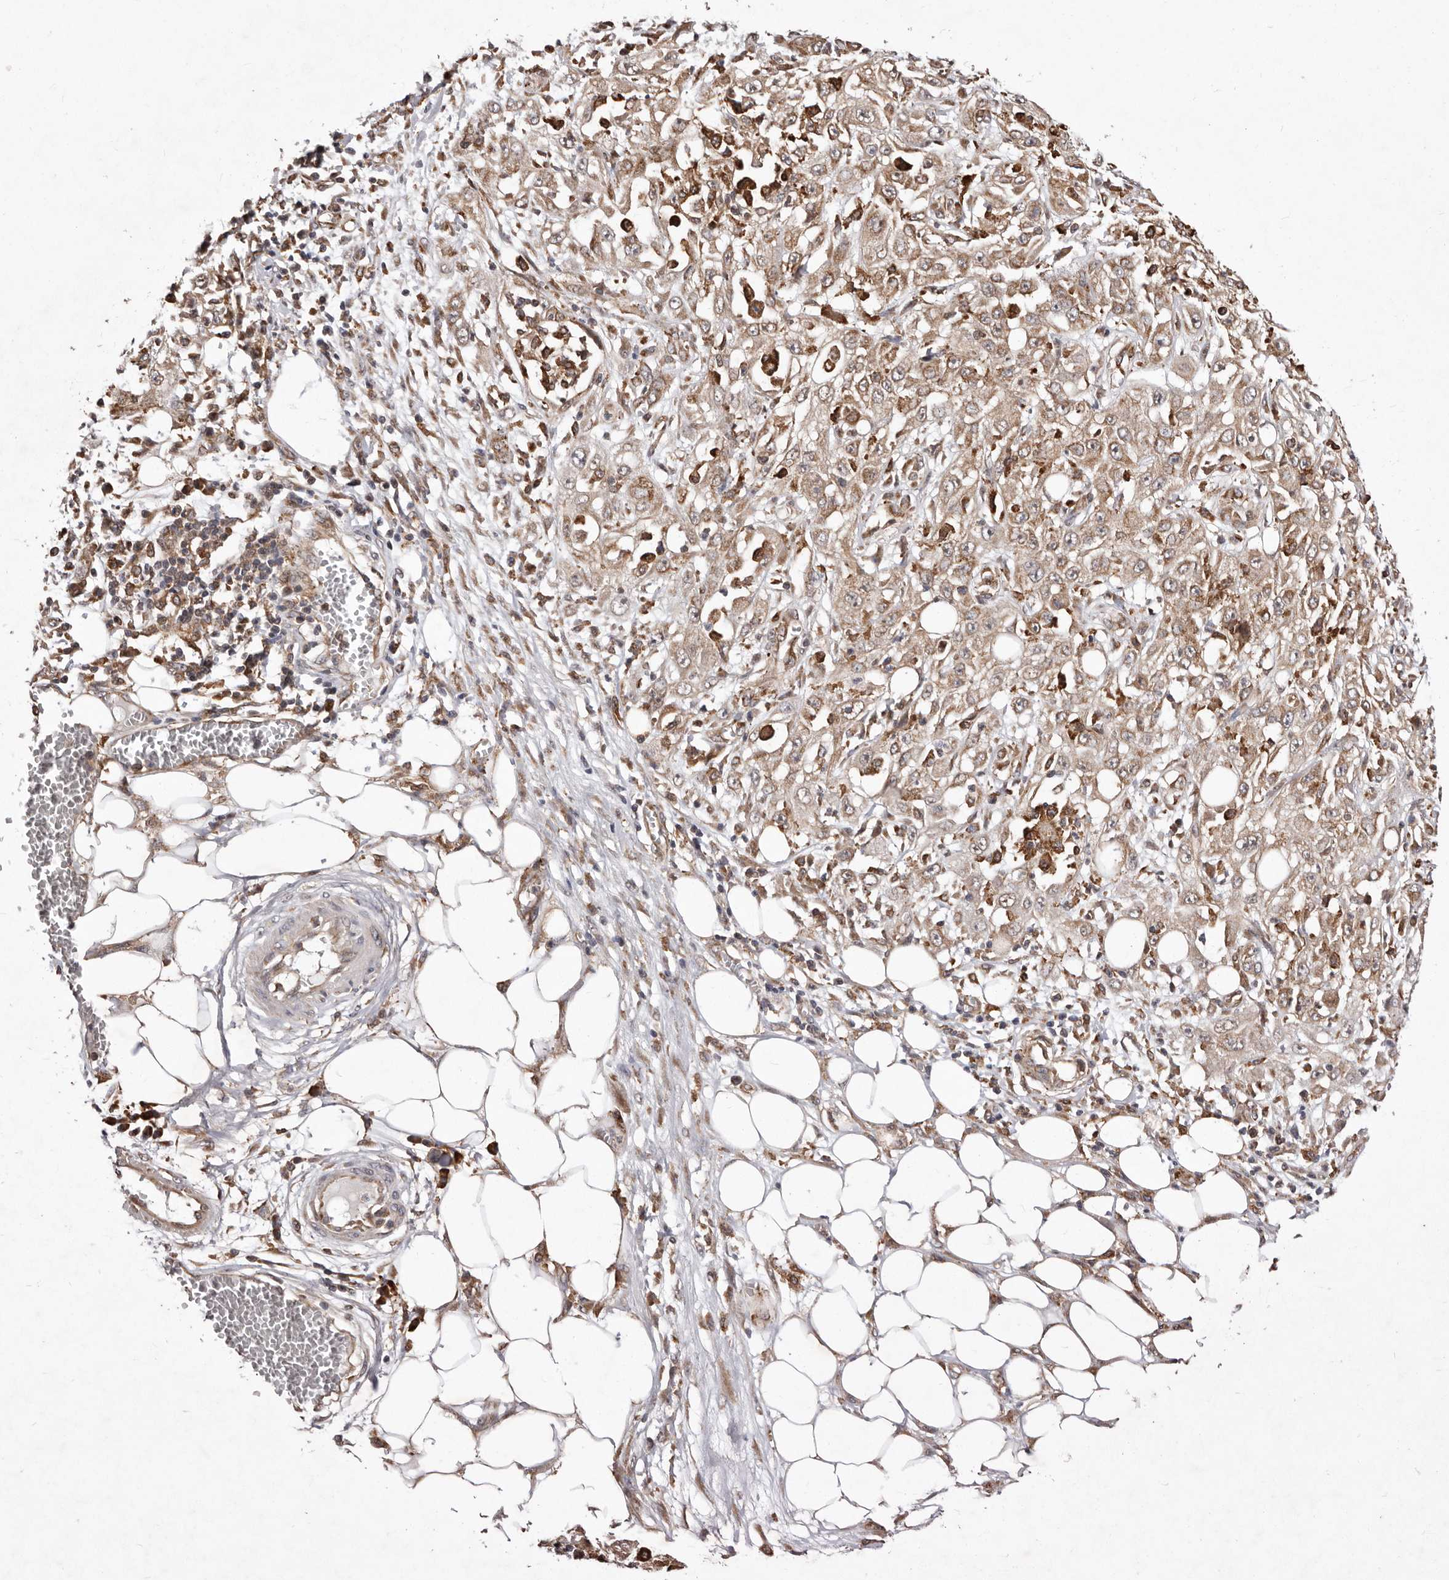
{"staining": {"intensity": "weak", "quantity": ">75%", "location": "cytoplasmic/membranous"}, "tissue": "skin cancer", "cell_type": "Tumor cells", "image_type": "cancer", "snomed": [{"axis": "morphology", "description": "Squamous cell carcinoma, NOS"}, {"axis": "morphology", "description": "Squamous cell carcinoma, metastatic, NOS"}, {"axis": "topography", "description": "Skin"}, {"axis": "topography", "description": "Lymph node"}], "caption": "Human metastatic squamous cell carcinoma (skin) stained for a protein (brown) reveals weak cytoplasmic/membranous positive staining in approximately >75% of tumor cells.", "gene": "RRM2B", "patient": {"sex": "male", "age": 75}}